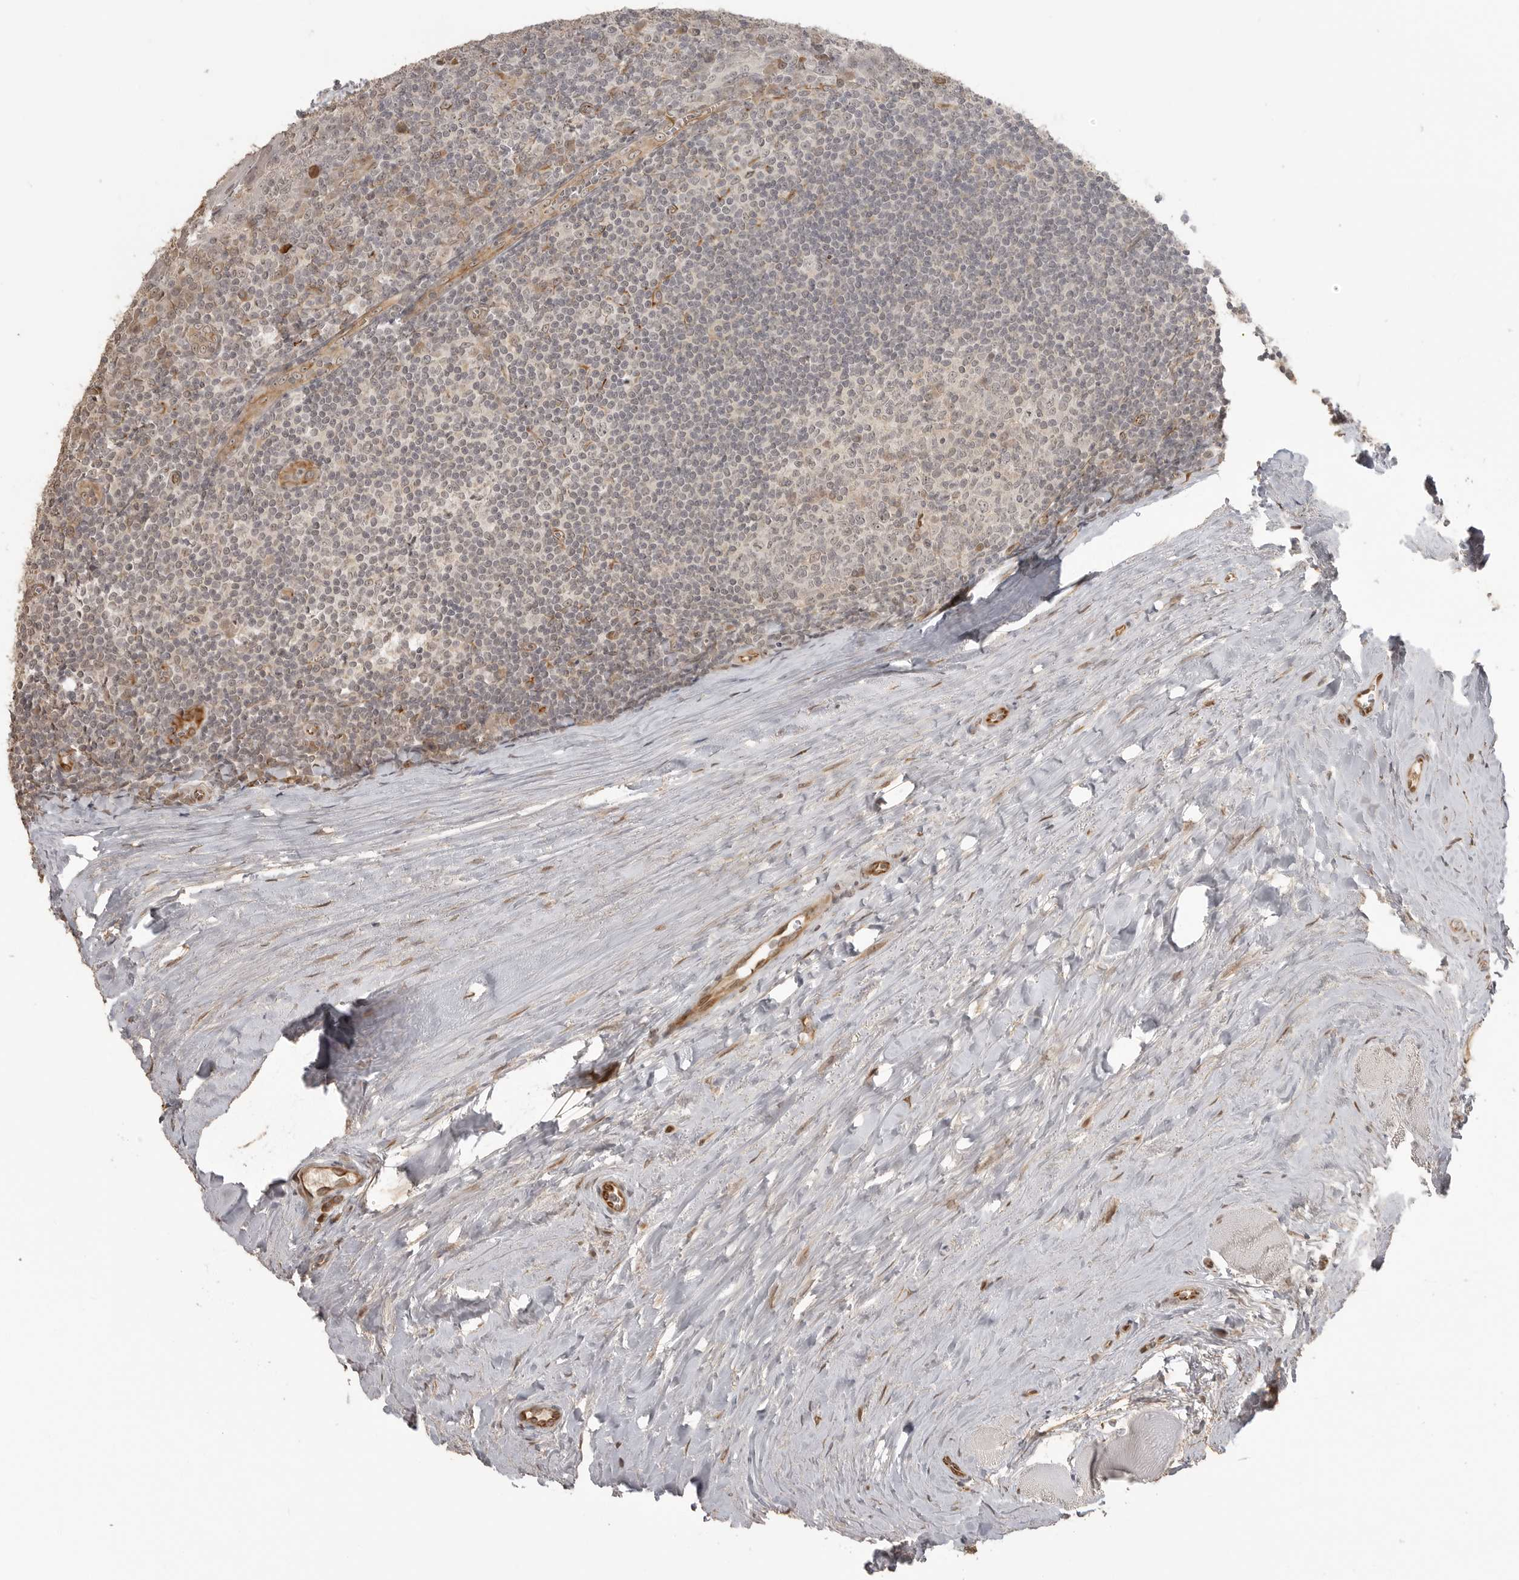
{"staining": {"intensity": "weak", "quantity": "<25%", "location": "cytoplasmic/membranous,nuclear"}, "tissue": "tonsil", "cell_type": "Germinal center cells", "image_type": "normal", "snomed": [{"axis": "morphology", "description": "Normal tissue, NOS"}, {"axis": "topography", "description": "Tonsil"}], "caption": "Germinal center cells are negative for brown protein staining in unremarkable tonsil. (IHC, brightfield microscopy, high magnification).", "gene": "SMG8", "patient": {"sex": "male", "age": 27}}